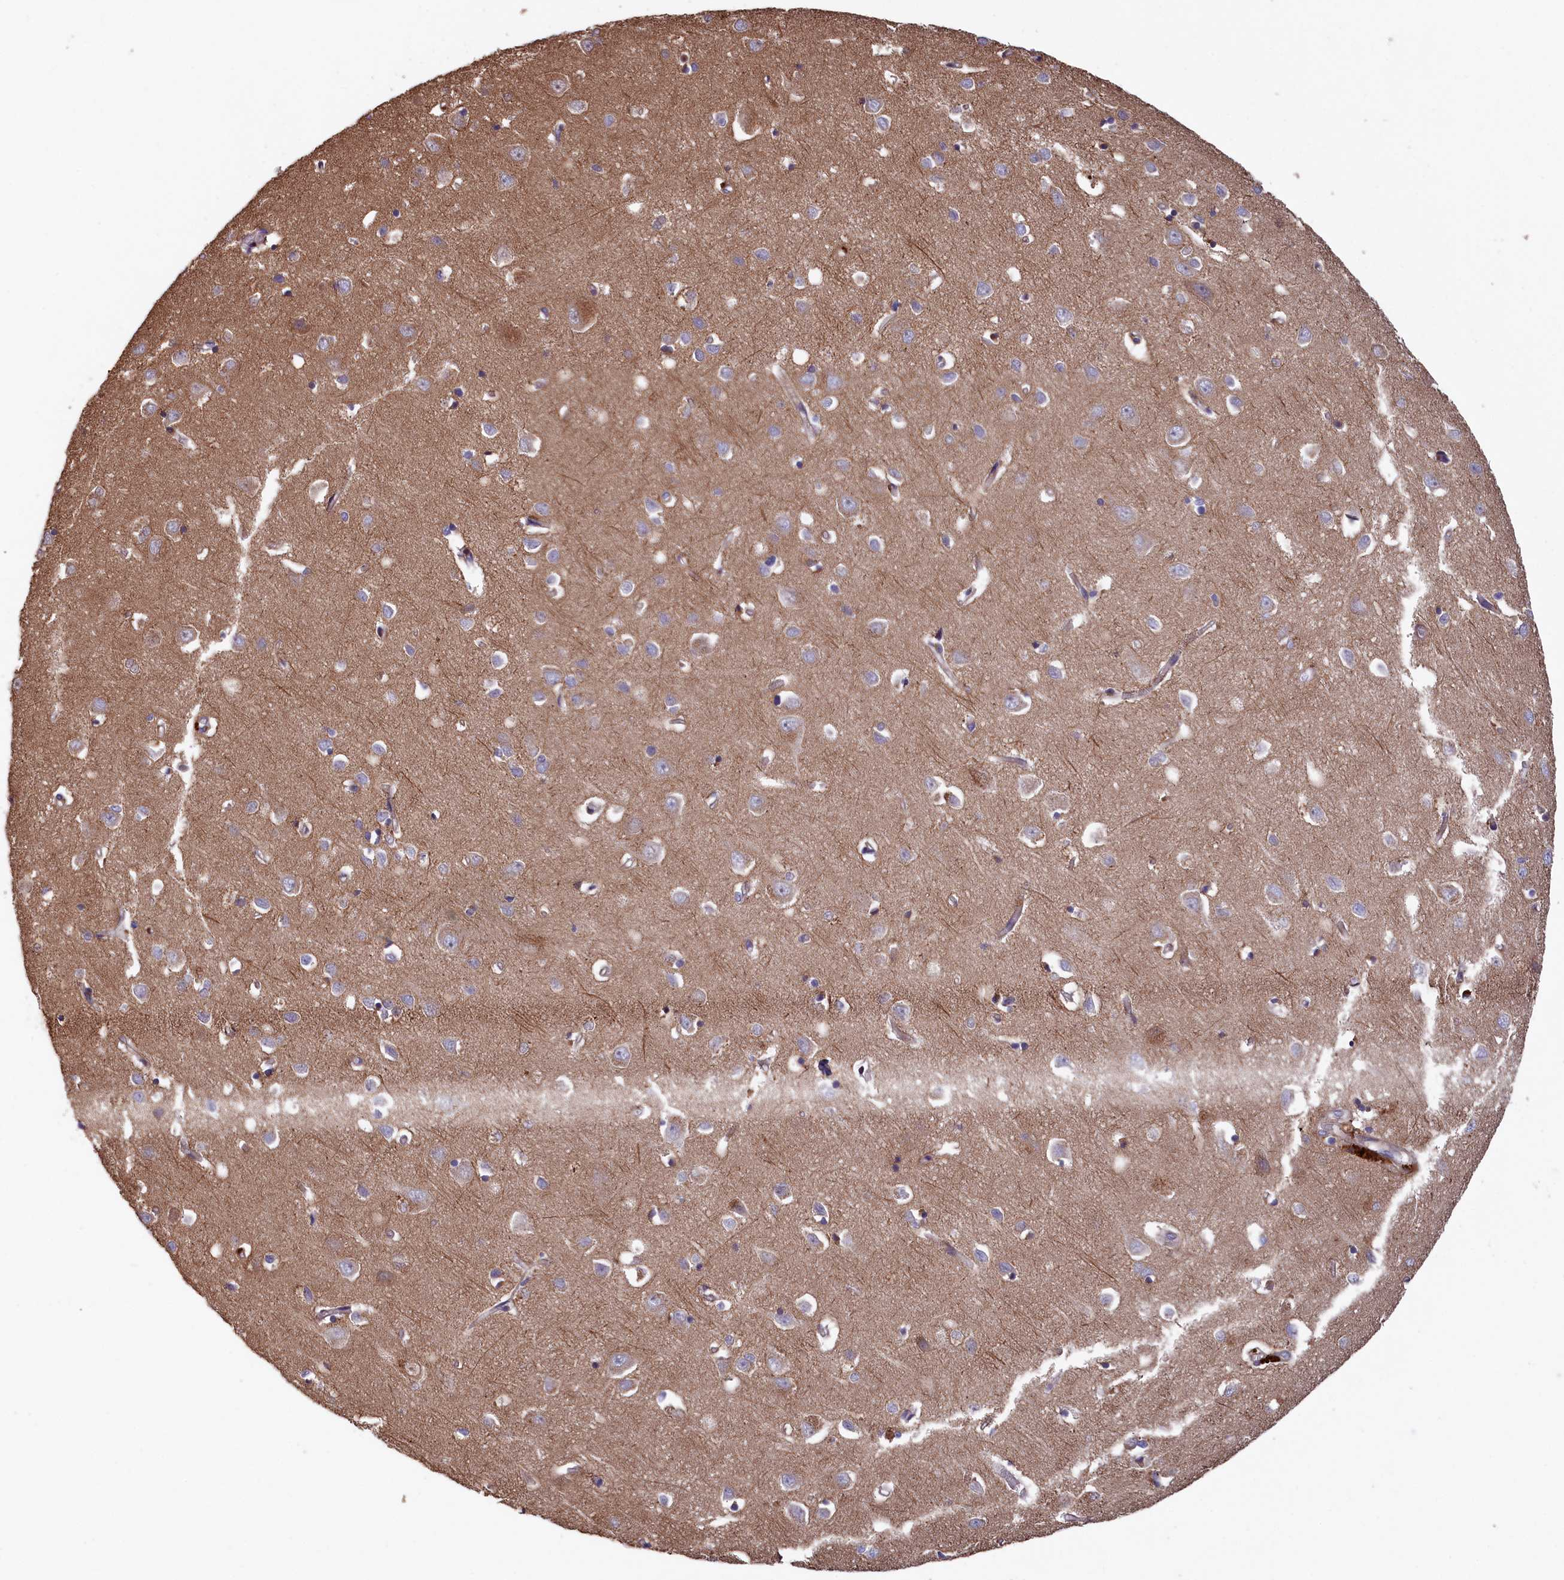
{"staining": {"intensity": "negative", "quantity": "none", "location": "none"}, "tissue": "cerebral cortex", "cell_type": "Endothelial cells", "image_type": "normal", "snomed": [{"axis": "morphology", "description": "Normal tissue, NOS"}, {"axis": "topography", "description": "Cerebral cortex"}], "caption": "Immunohistochemistry of unremarkable human cerebral cortex shows no positivity in endothelial cells.", "gene": "GREB1L", "patient": {"sex": "female", "age": 64}}